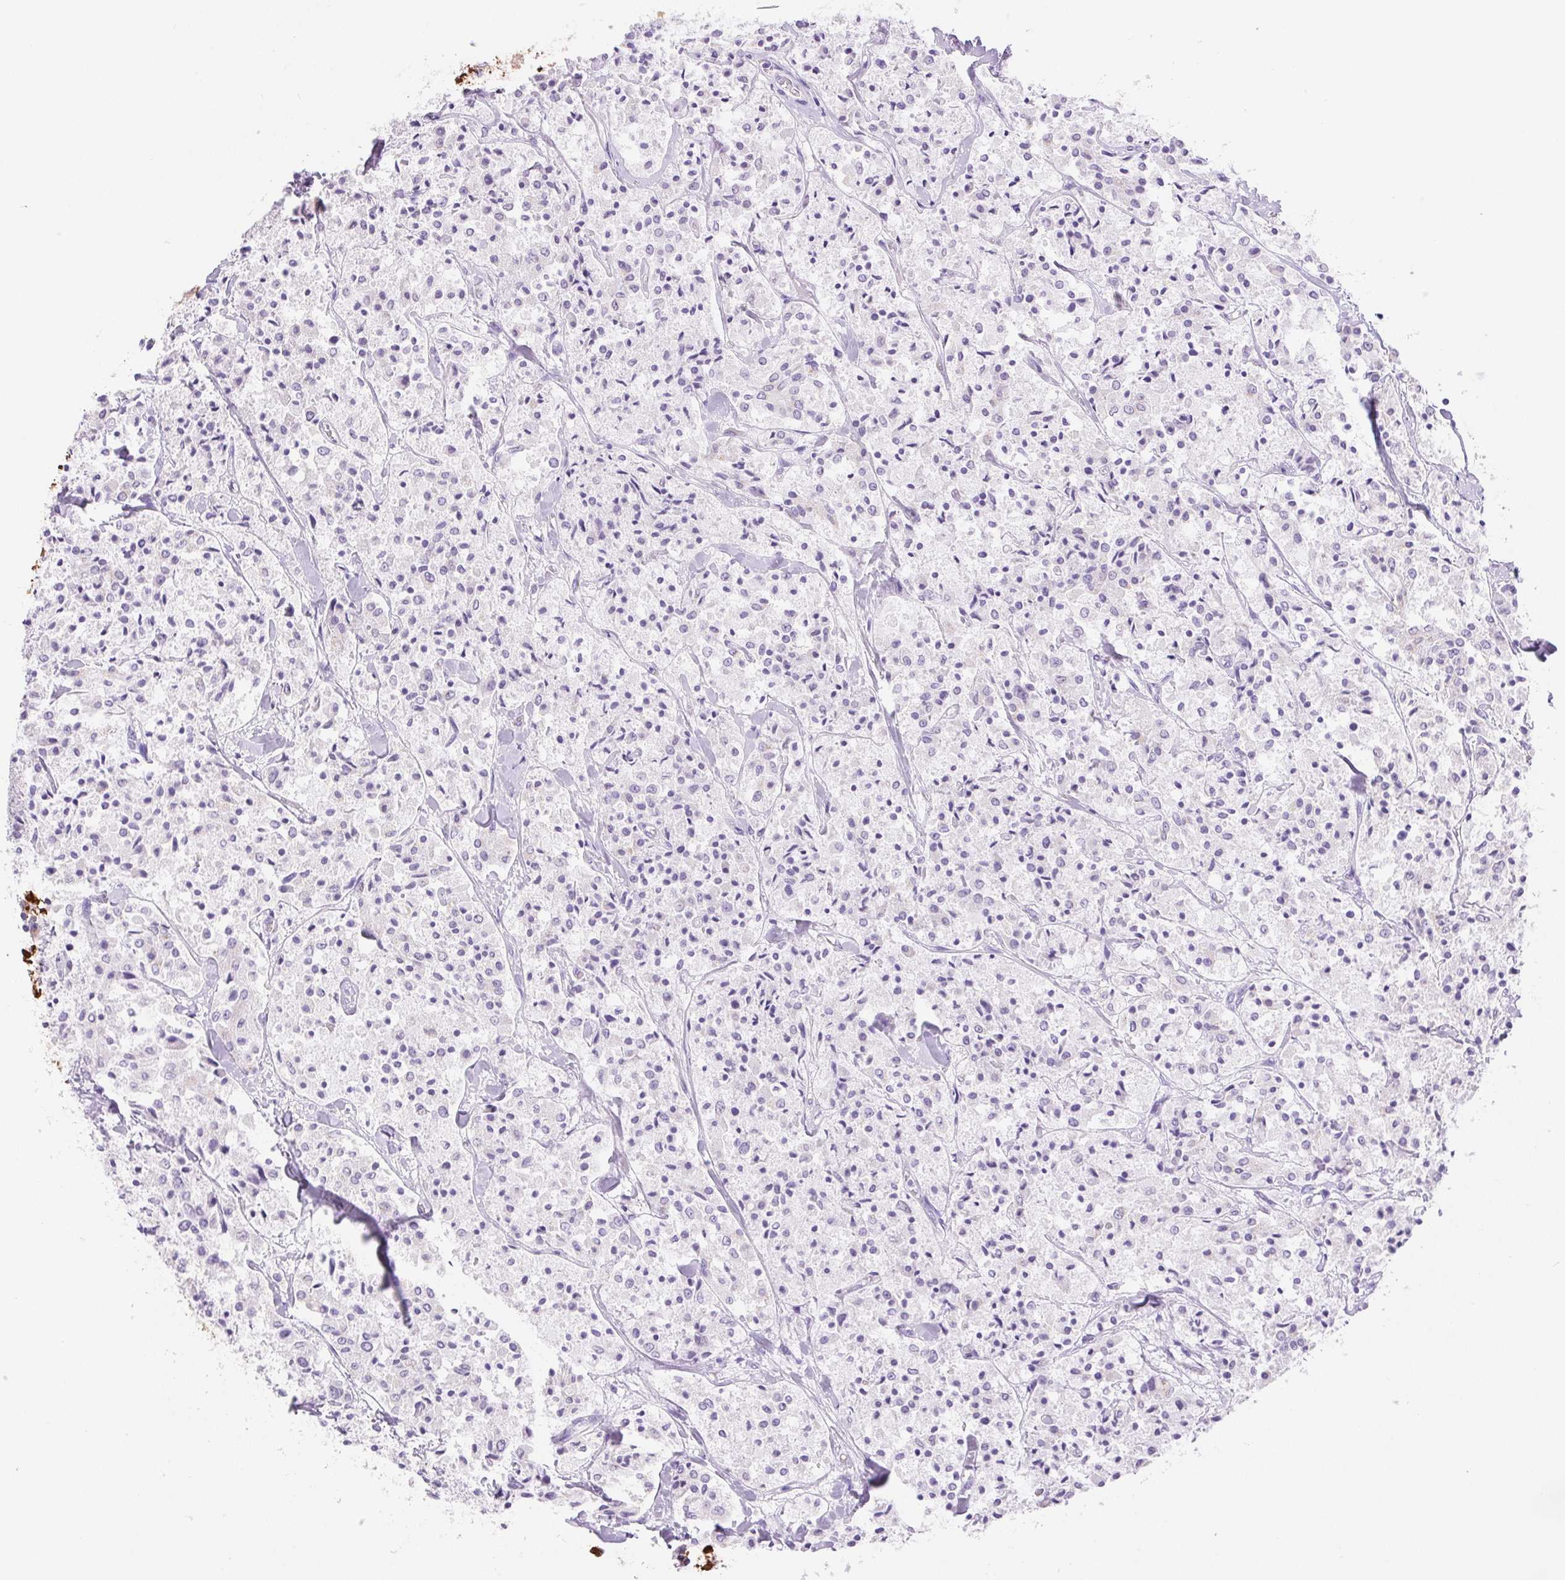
{"staining": {"intensity": "negative", "quantity": "none", "location": "none"}, "tissue": "carcinoid", "cell_type": "Tumor cells", "image_type": "cancer", "snomed": [{"axis": "morphology", "description": "Carcinoid, malignant, NOS"}, {"axis": "topography", "description": "Lung"}], "caption": "Immunohistochemistry (IHC) of carcinoid reveals no staining in tumor cells. (DAB immunohistochemistry (IHC) with hematoxylin counter stain).", "gene": "SERPINB3", "patient": {"sex": "male", "age": 71}}